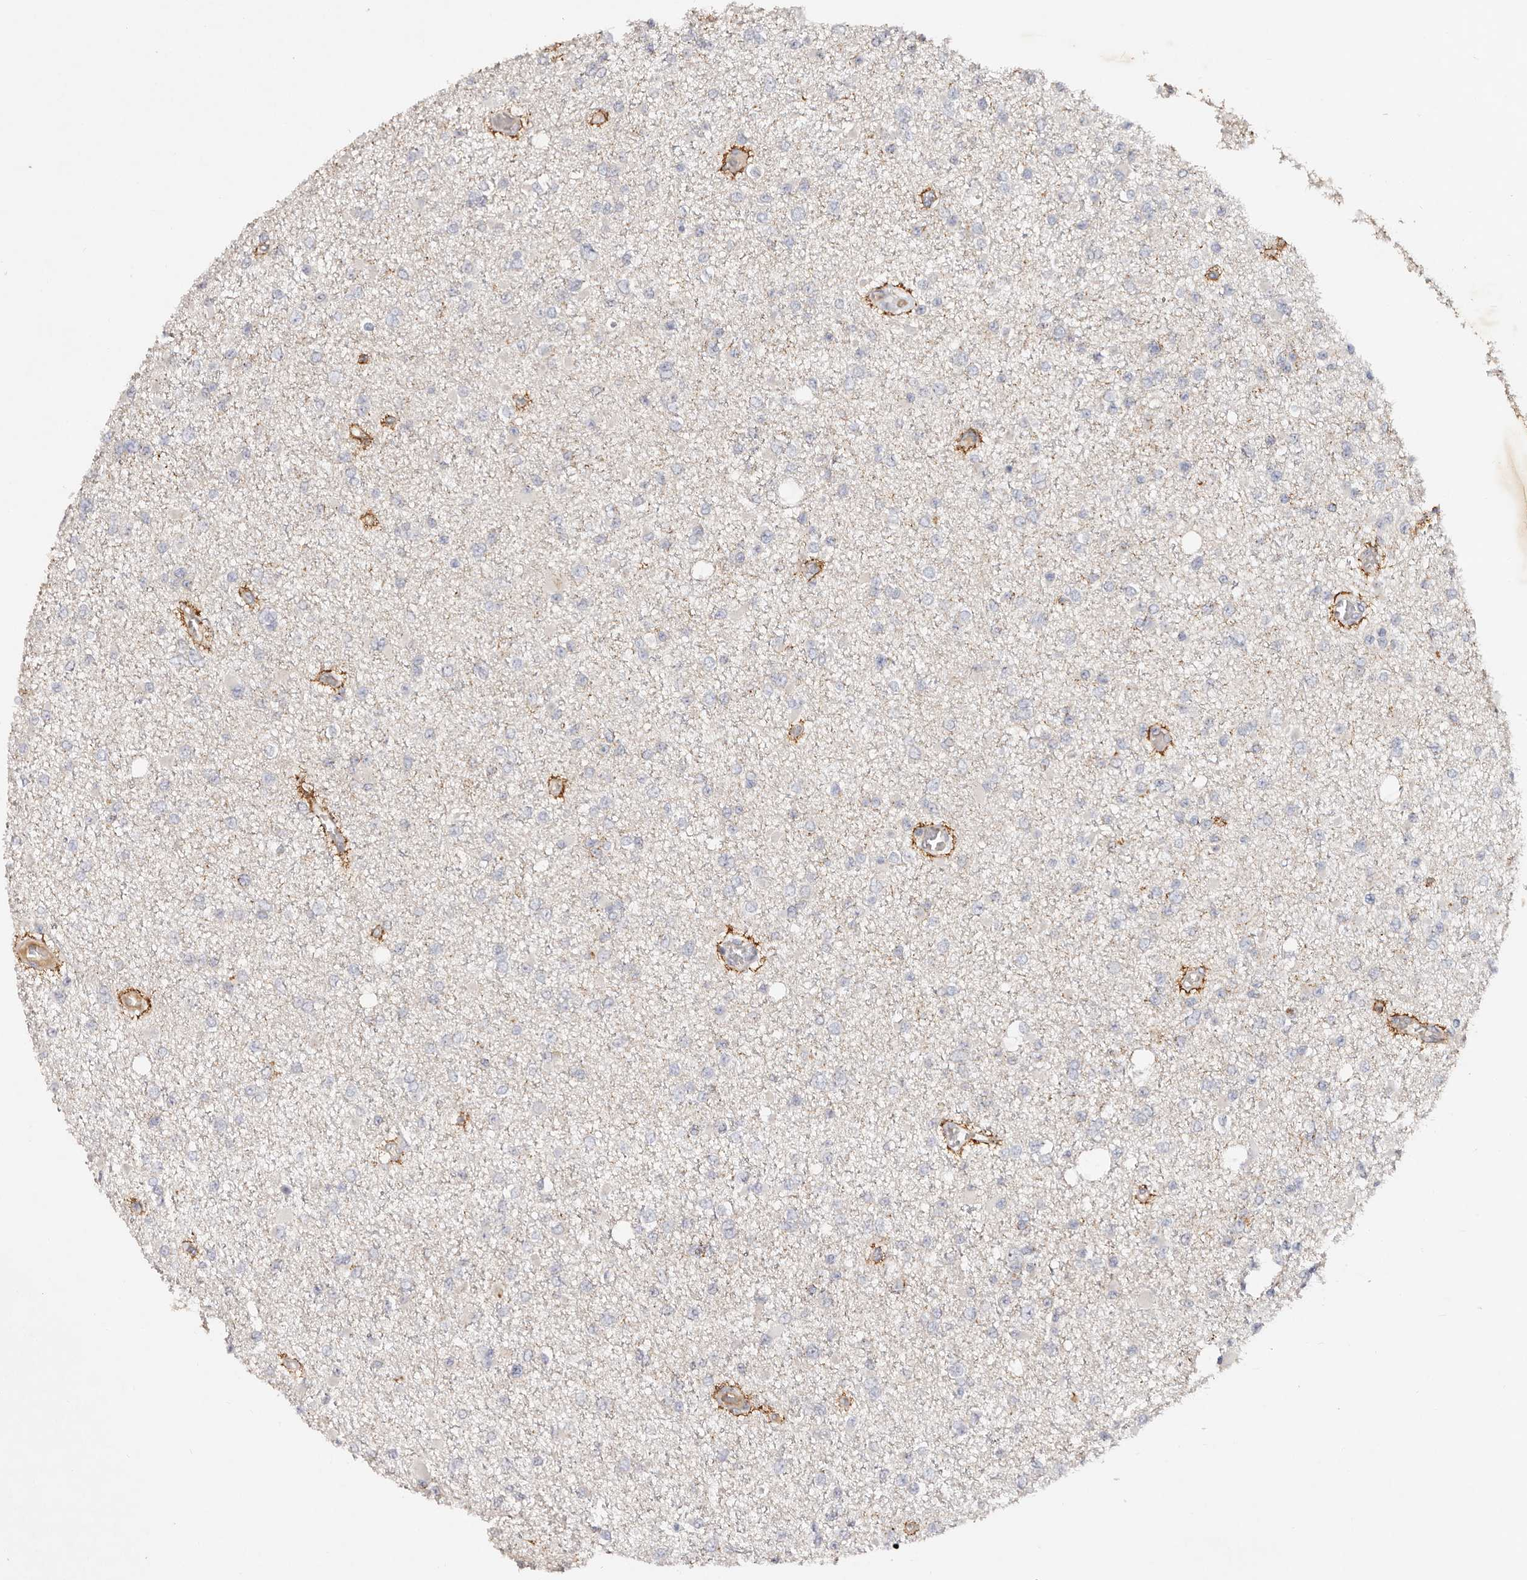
{"staining": {"intensity": "negative", "quantity": "none", "location": "none"}, "tissue": "glioma", "cell_type": "Tumor cells", "image_type": "cancer", "snomed": [{"axis": "morphology", "description": "Glioma, malignant, Low grade"}, {"axis": "topography", "description": "Brain"}], "caption": "This is an immunohistochemistry (IHC) histopathology image of human low-grade glioma (malignant). There is no staining in tumor cells.", "gene": "SERPINH1", "patient": {"sex": "female", "age": 22}}